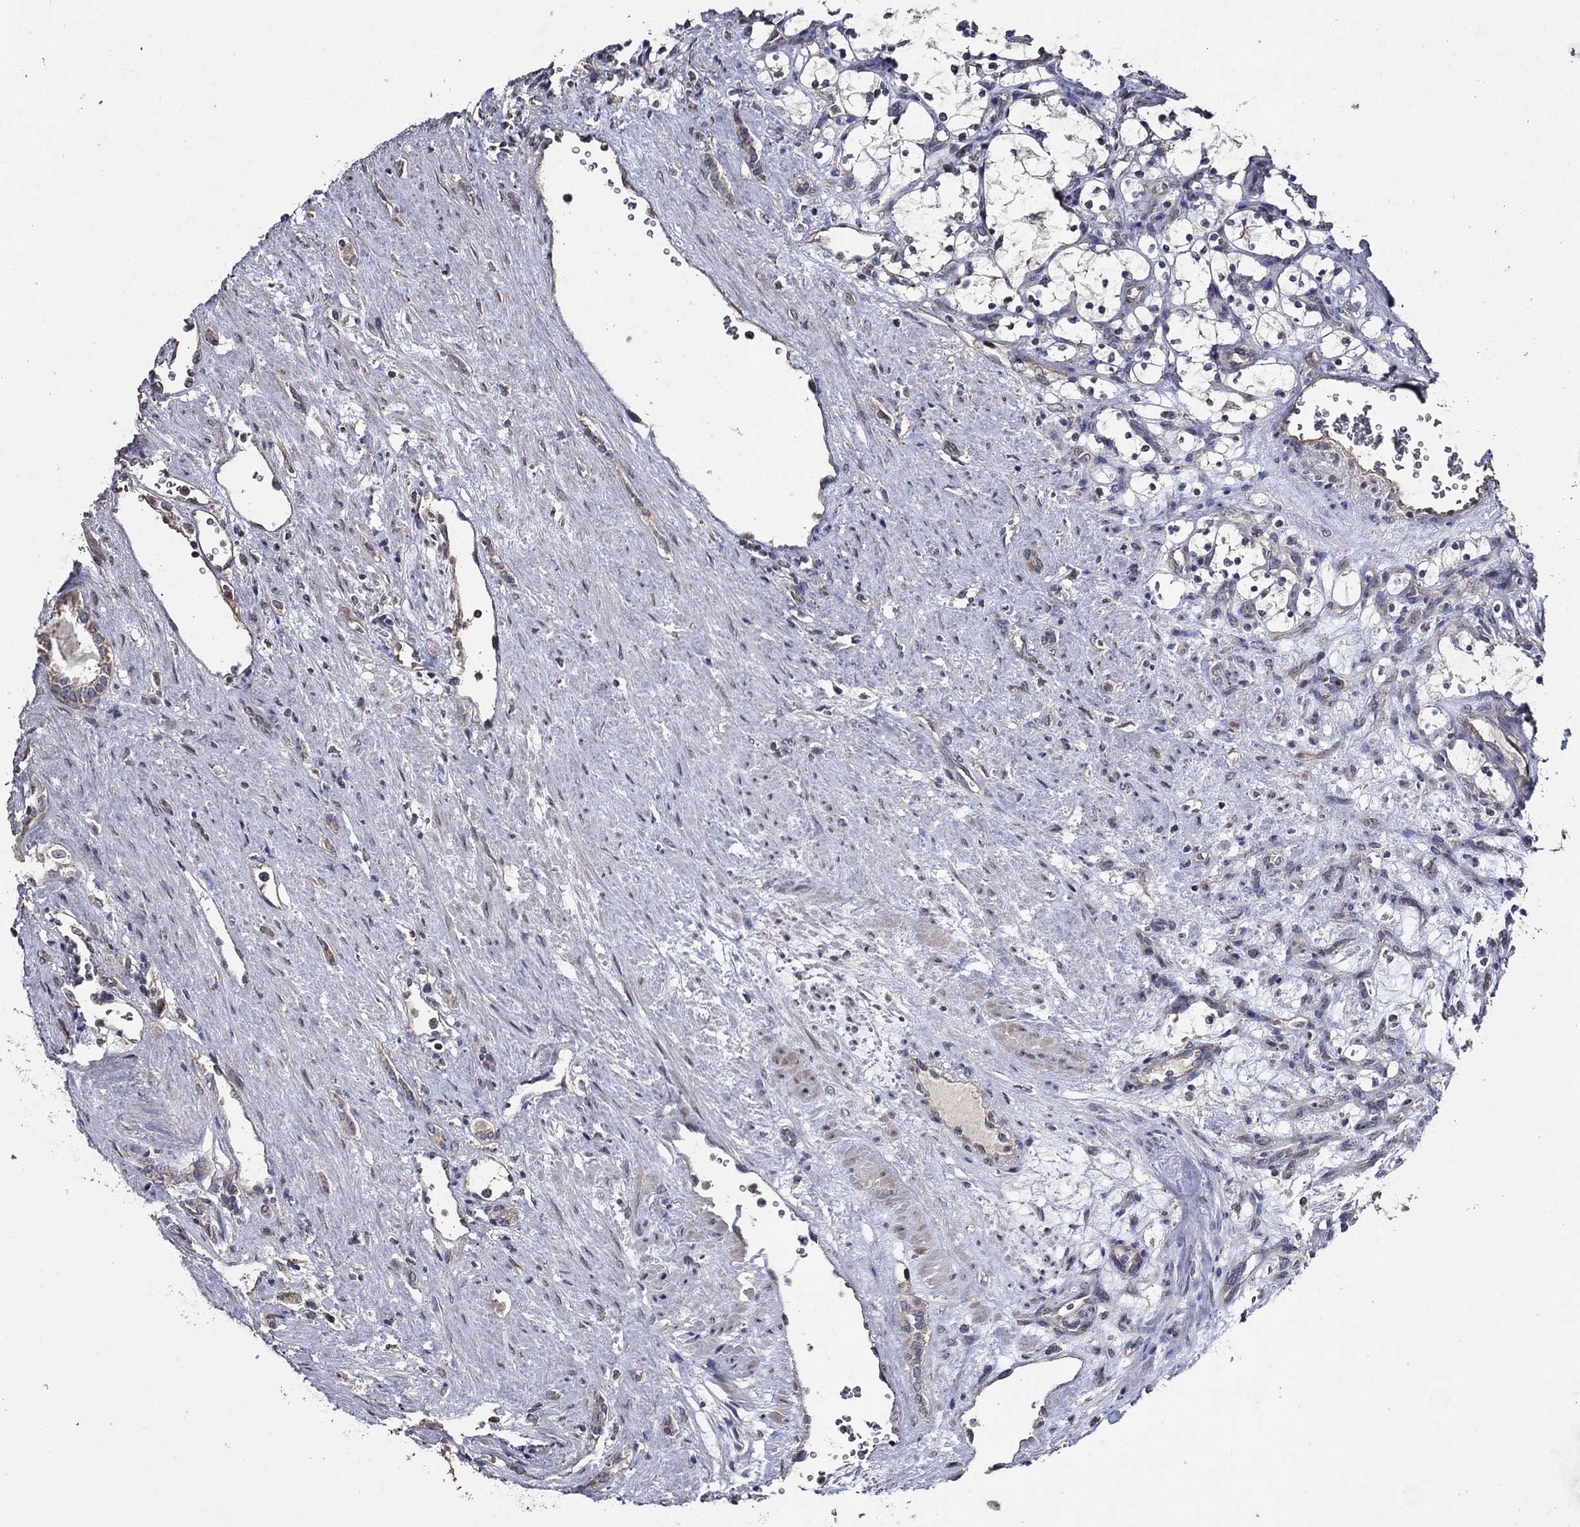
{"staining": {"intensity": "weak", "quantity": "<25%", "location": "cytoplasmic/membranous"}, "tissue": "renal cancer", "cell_type": "Tumor cells", "image_type": "cancer", "snomed": [{"axis": "morphology", "description": "Adenocarcinoma, NOS"}, {"axis": "topography", "description": "Kidney"}], "caption": "This histopathology image is of adenocarcinoma (renal) stained with immunohistochemistry (IHC) to label a protein in brown with the nuclei are counter-stained blue. There is no staining in tumor cells. (DAB IHC, high magnification).", "gene": "HAP1", "patient": {"sex": "female", "age": 69}}